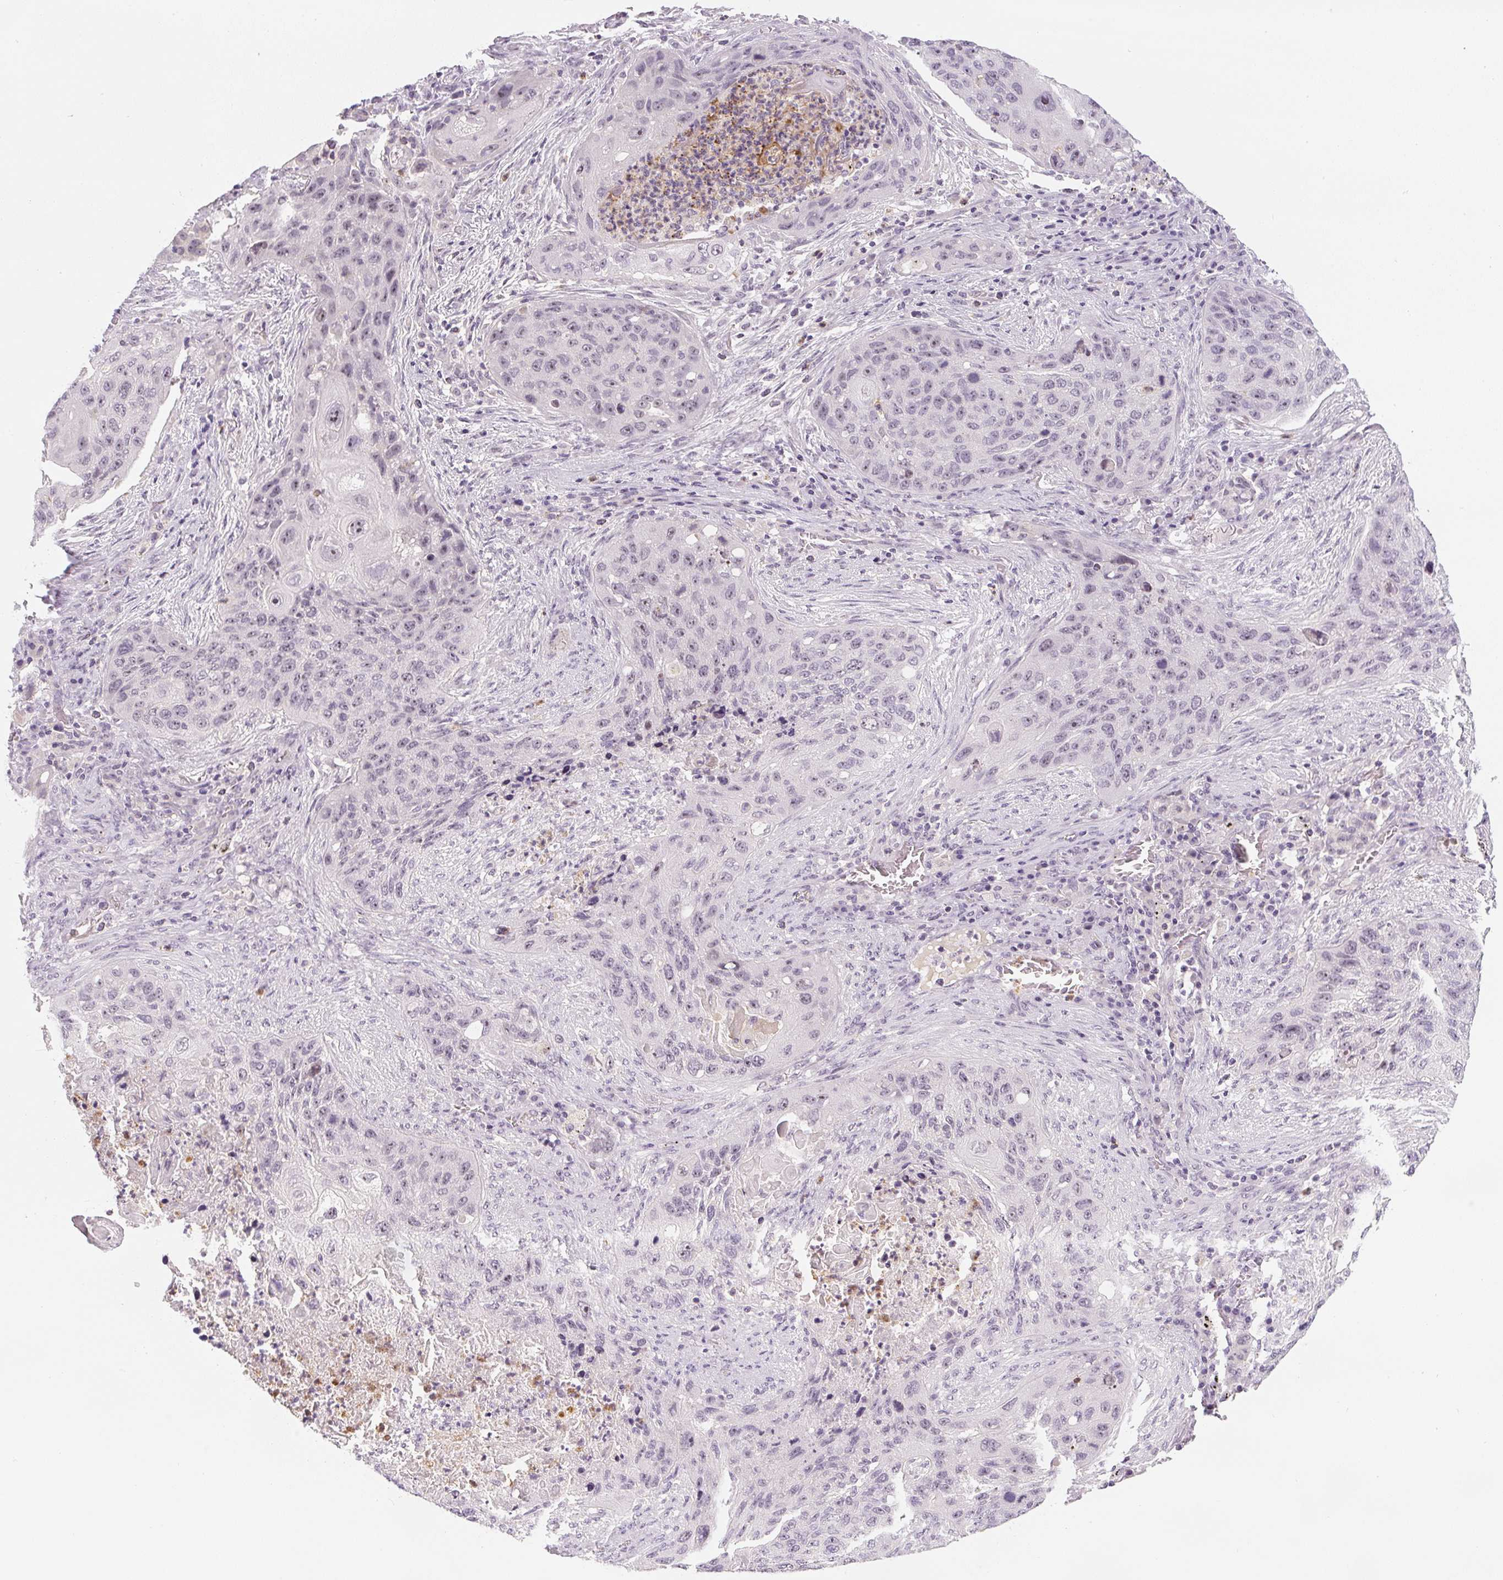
{"staining": {"intensity": "weak", "quantity": "<25%", "location": "nuclear"}, "tissue": "lung cancer", "cell_type": "Tumor cells", "image_type": "cancer", "snomed": [{"axis": "morphology", "description": "Squamous cell carcinoma, NOS"}, {"axis": "topography", "description": "Lung"}], "caption": "Immunohistochemical staining of human squamous cell carcinoma (lung) shows no significant positivity in tumor cells.", "gene": "SGF29", "patient": {"sex": "female", "age": 63}}